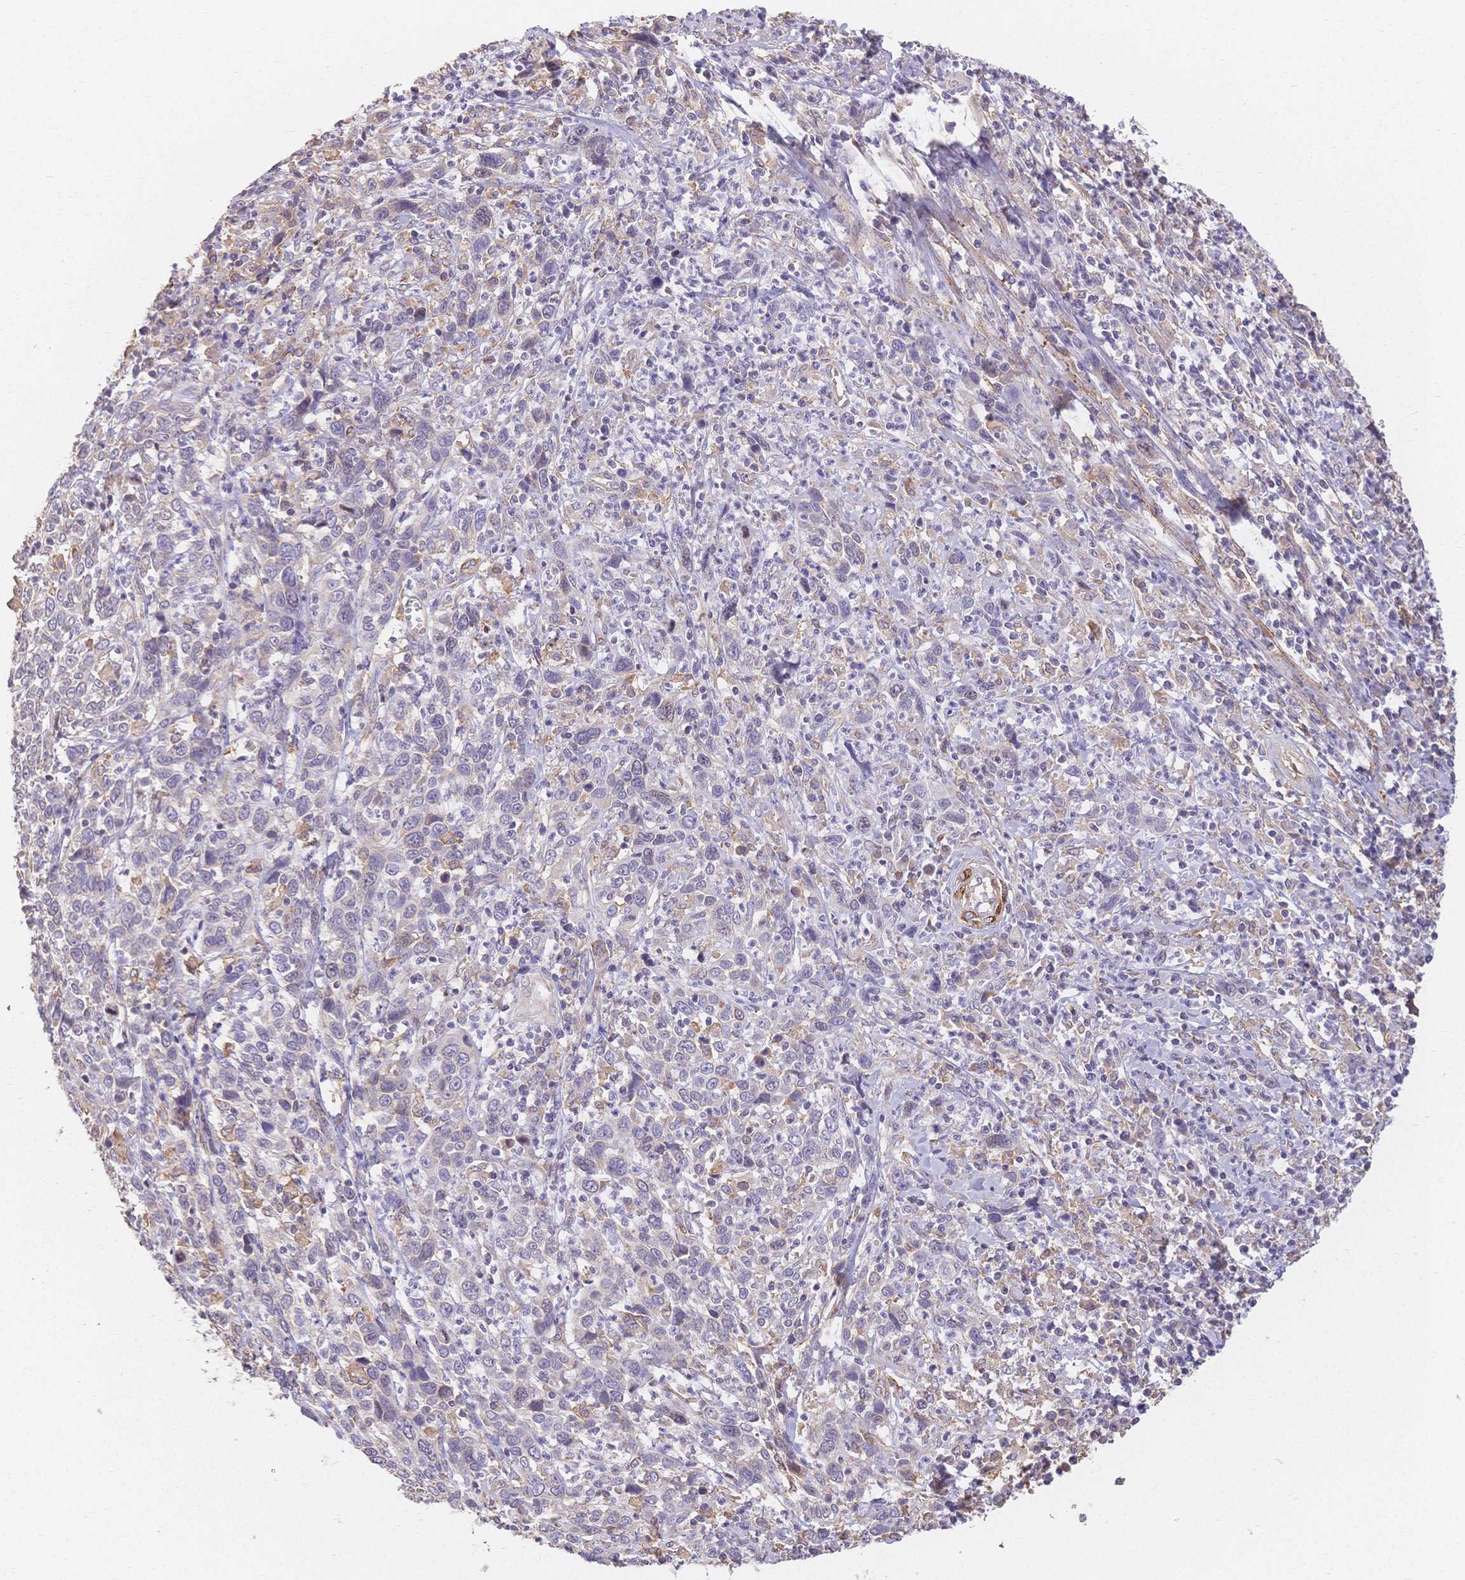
{"staining": {"intensity": "negative", "quantity": "none", "location": "none"}, "tissue": "cervical cancer", "cell_type": "Tumor cells", "image_type": "cancer", "snomed": [{"axis": "morphology", "description": "Squamous cell carcinoma, NOS"}, {"axis": "topography", "description": "Cervix"}], "caption": "There is no significant positivity in tumor cells of cervical cancer (squamous cell carcinoma).", "gene": "HS3ST5", "patient": {"sex": "female", "age": 46}}